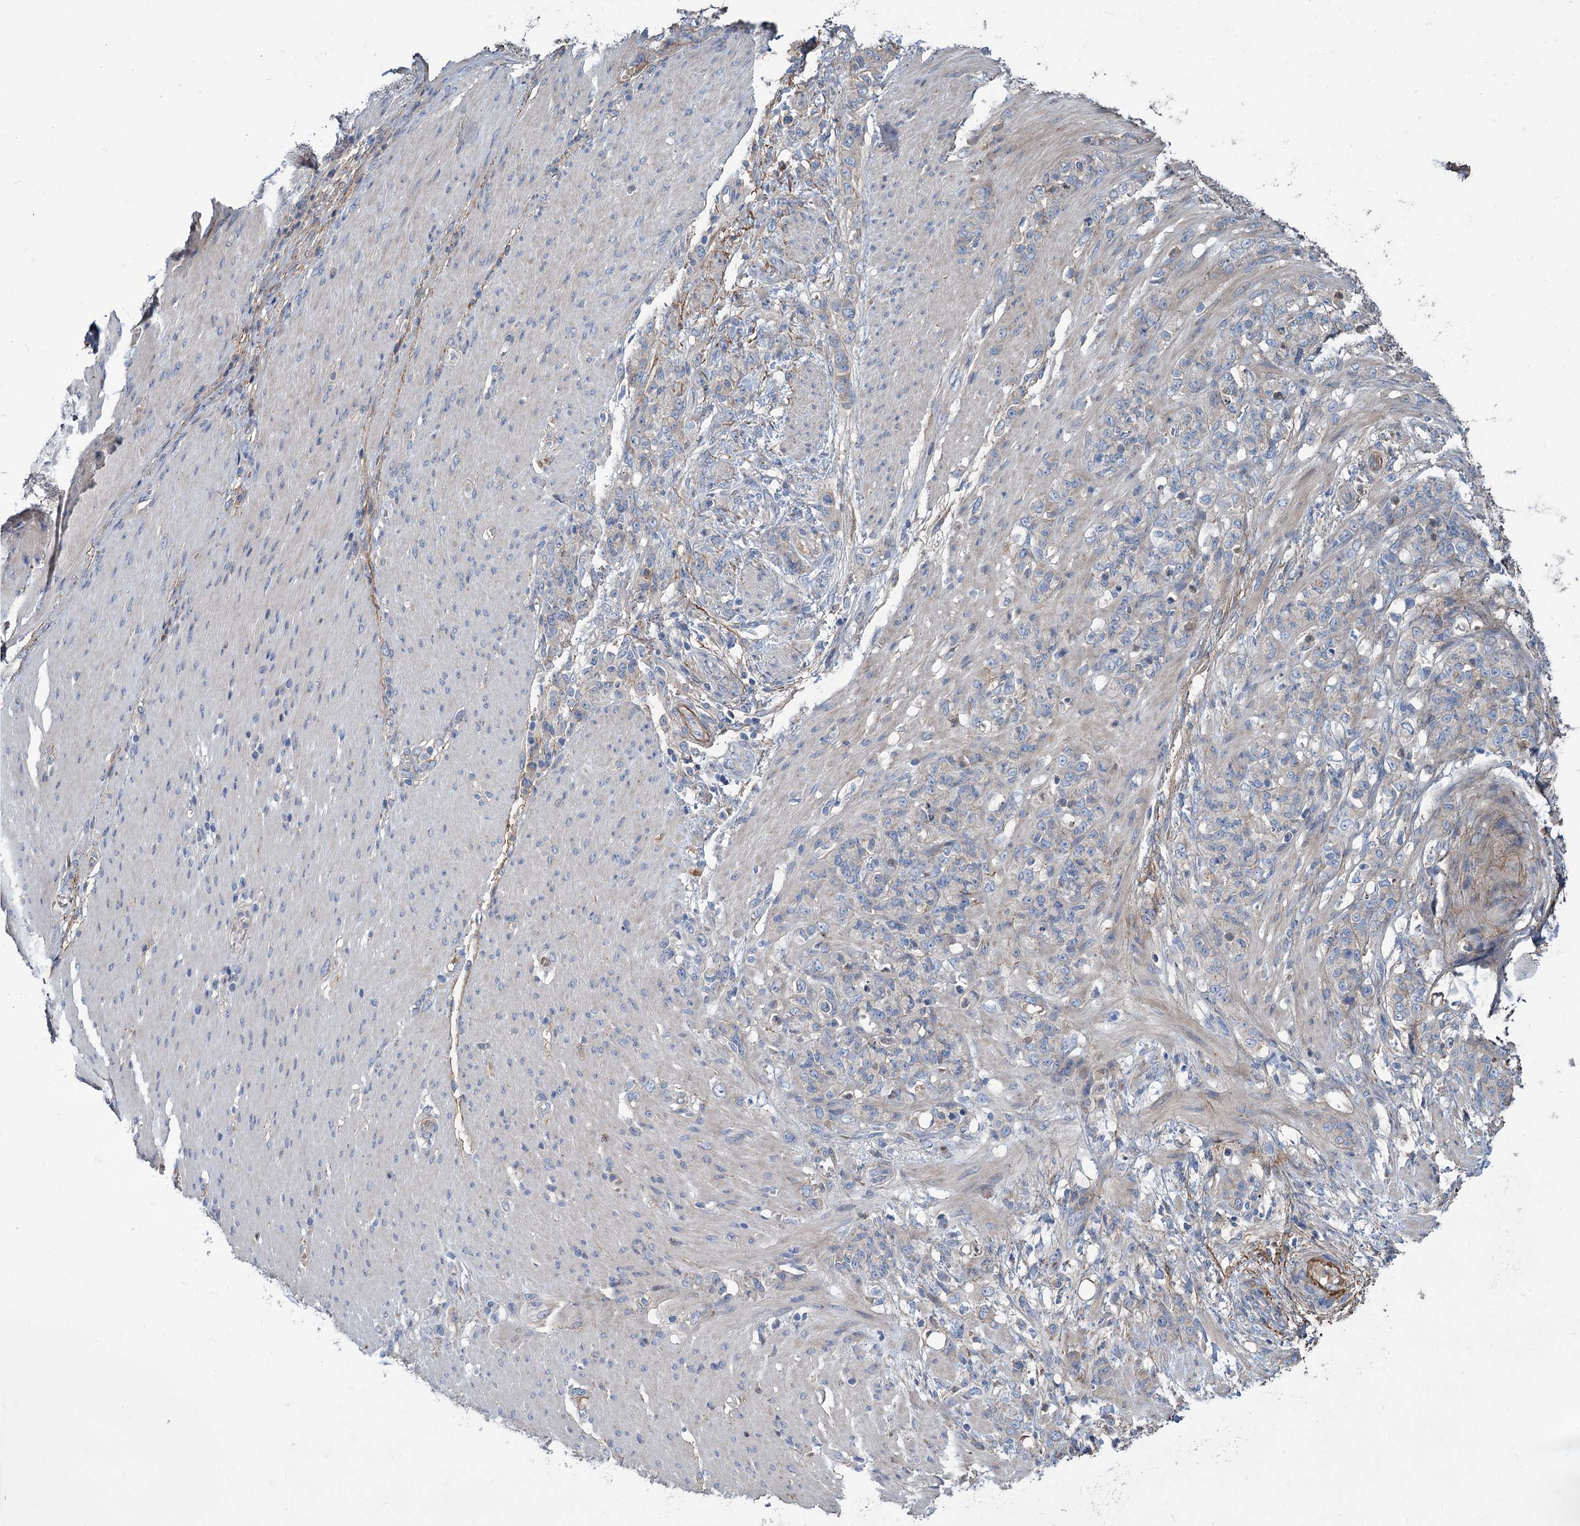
{"staining": {"intensity": "negative", "quantity": "none", "location": "none"}, "tissue": "stomach cancer", "cell_type": "Tumor cells", "image_type": "cancer", "snomed": [{"axis": "morphology", "description": "Adenocarcinoma, NOS"}, {"axis": "topography", "description": "Stomach"}], "caption": "Tumor cells are negative for protein expression in human stomach cancer. (Brightfield microscopy of DAB (3,3'-diaminobenzidine) IHC at high magnification).", "gene": "URAD", "patient": {"sex": "female", "age": 79}}